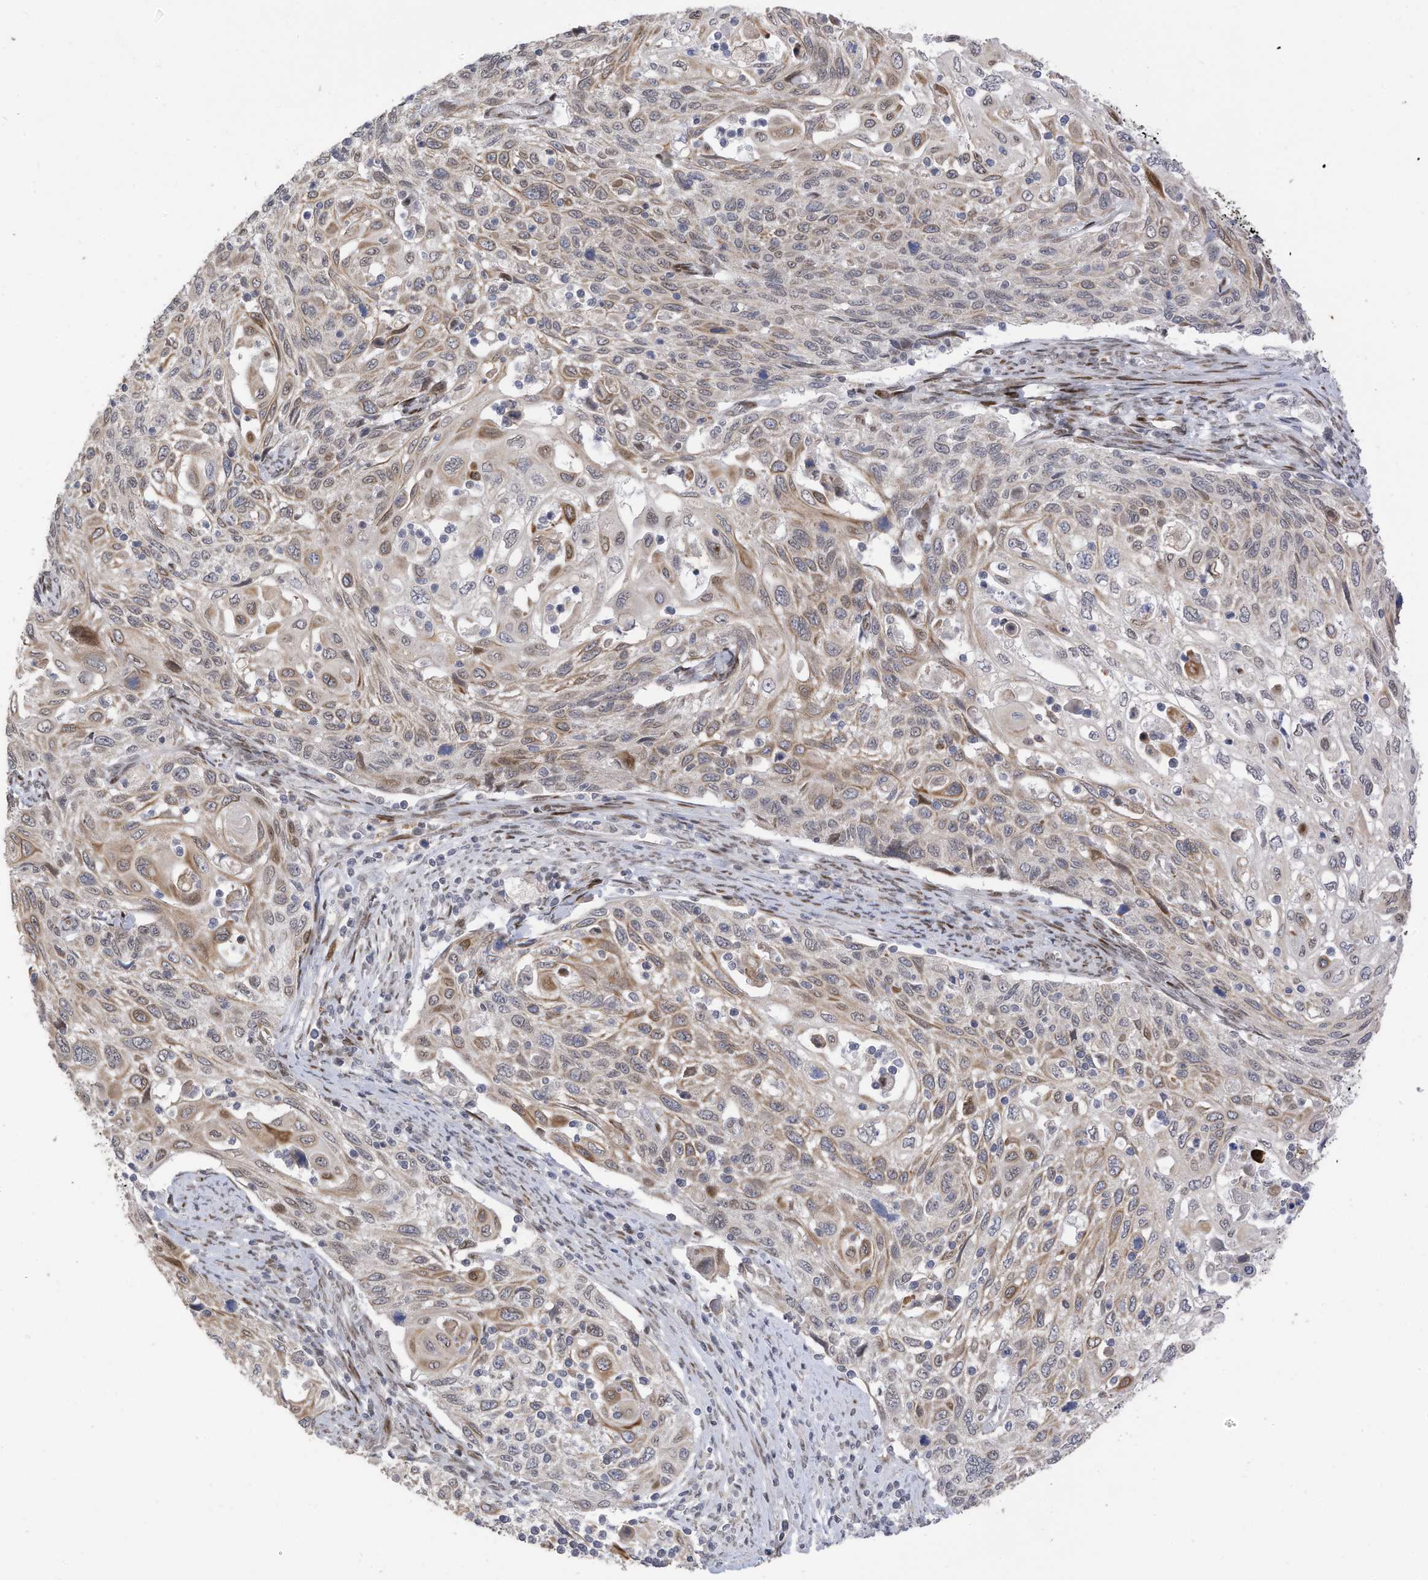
{"staining": {"intensity": "moderate", "quantity": "25%-75%", "location": "cytoplasmic/membranous,nuclear"}, "tissue": "cervical cancer", "cell_type": "Tumor cells", "image_type": "cancer", "snomed": [{"axis": "morphology", "description": "Squamous cell carcinoma, NOS"}, {"axis": "topography", "description": "Cervix"}], "caption": "Squamous cell carcinoma (cervical) stained with immunohistochemistry displays moderate cytoplasmic/membranous and nuclear staining in about 25%-75% of tumor cells.", "gene": "RABL3", "patient": {"sex": "female", "age": 70}}